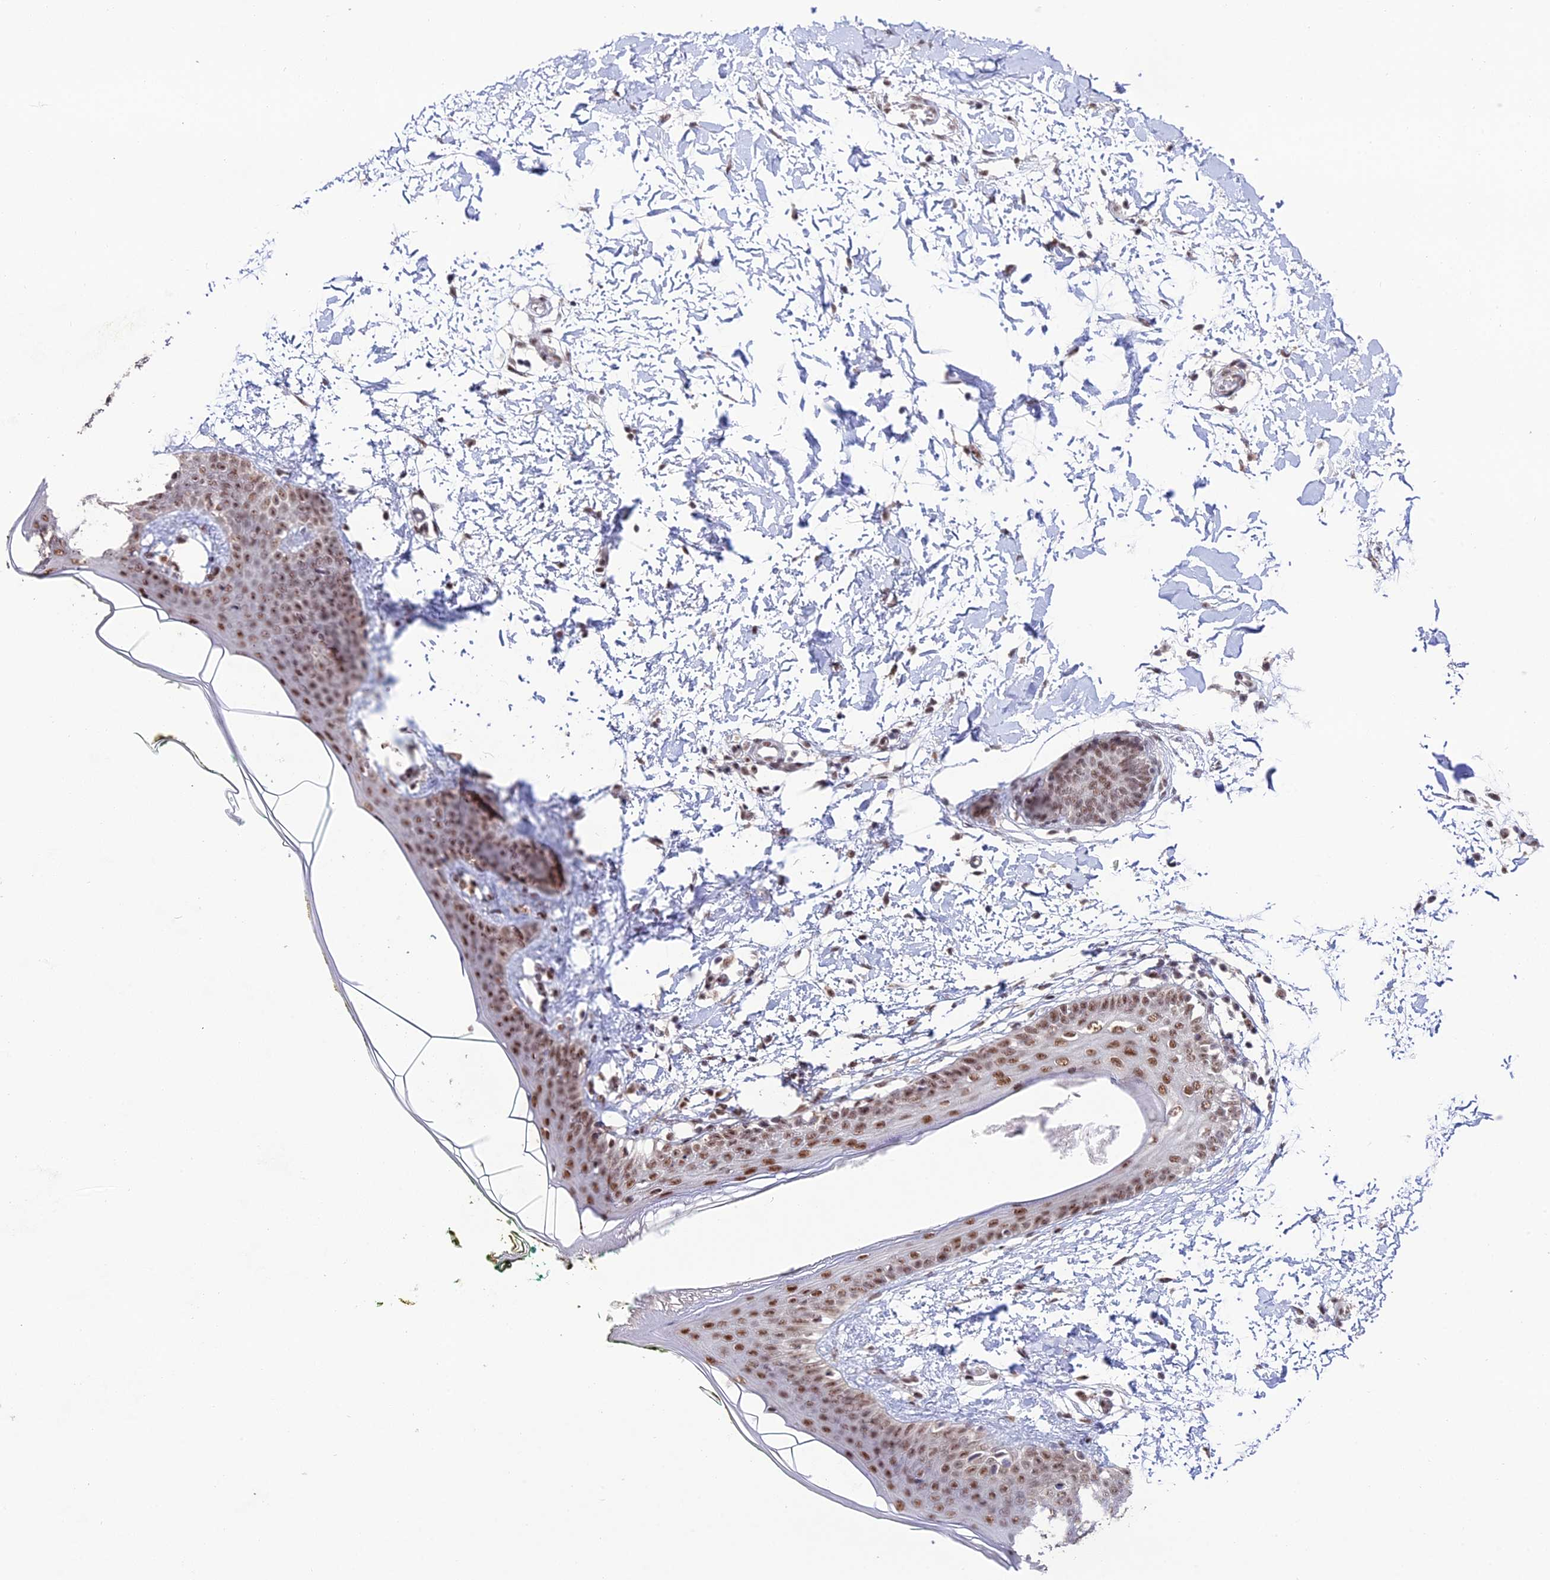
{"staining": {"intensity": "moderate", "quantity": ">75%", "location": "nuclear"}, "tissue": "skin", "cell_type": "Fibroblasts", "image_type": "normal", "snomed": [{"axis": "morphology", "description": "Normal tissue, NOS"}, {"axis": "topography", "description": "Skin"}], "caption": "The photomicrograph shows staining of normal skin, revealing moderate nuclear protein staining (brown color) within fibroblasts.", "gene": "THOC7", "patient": {"sex": "female", "age": 34}}